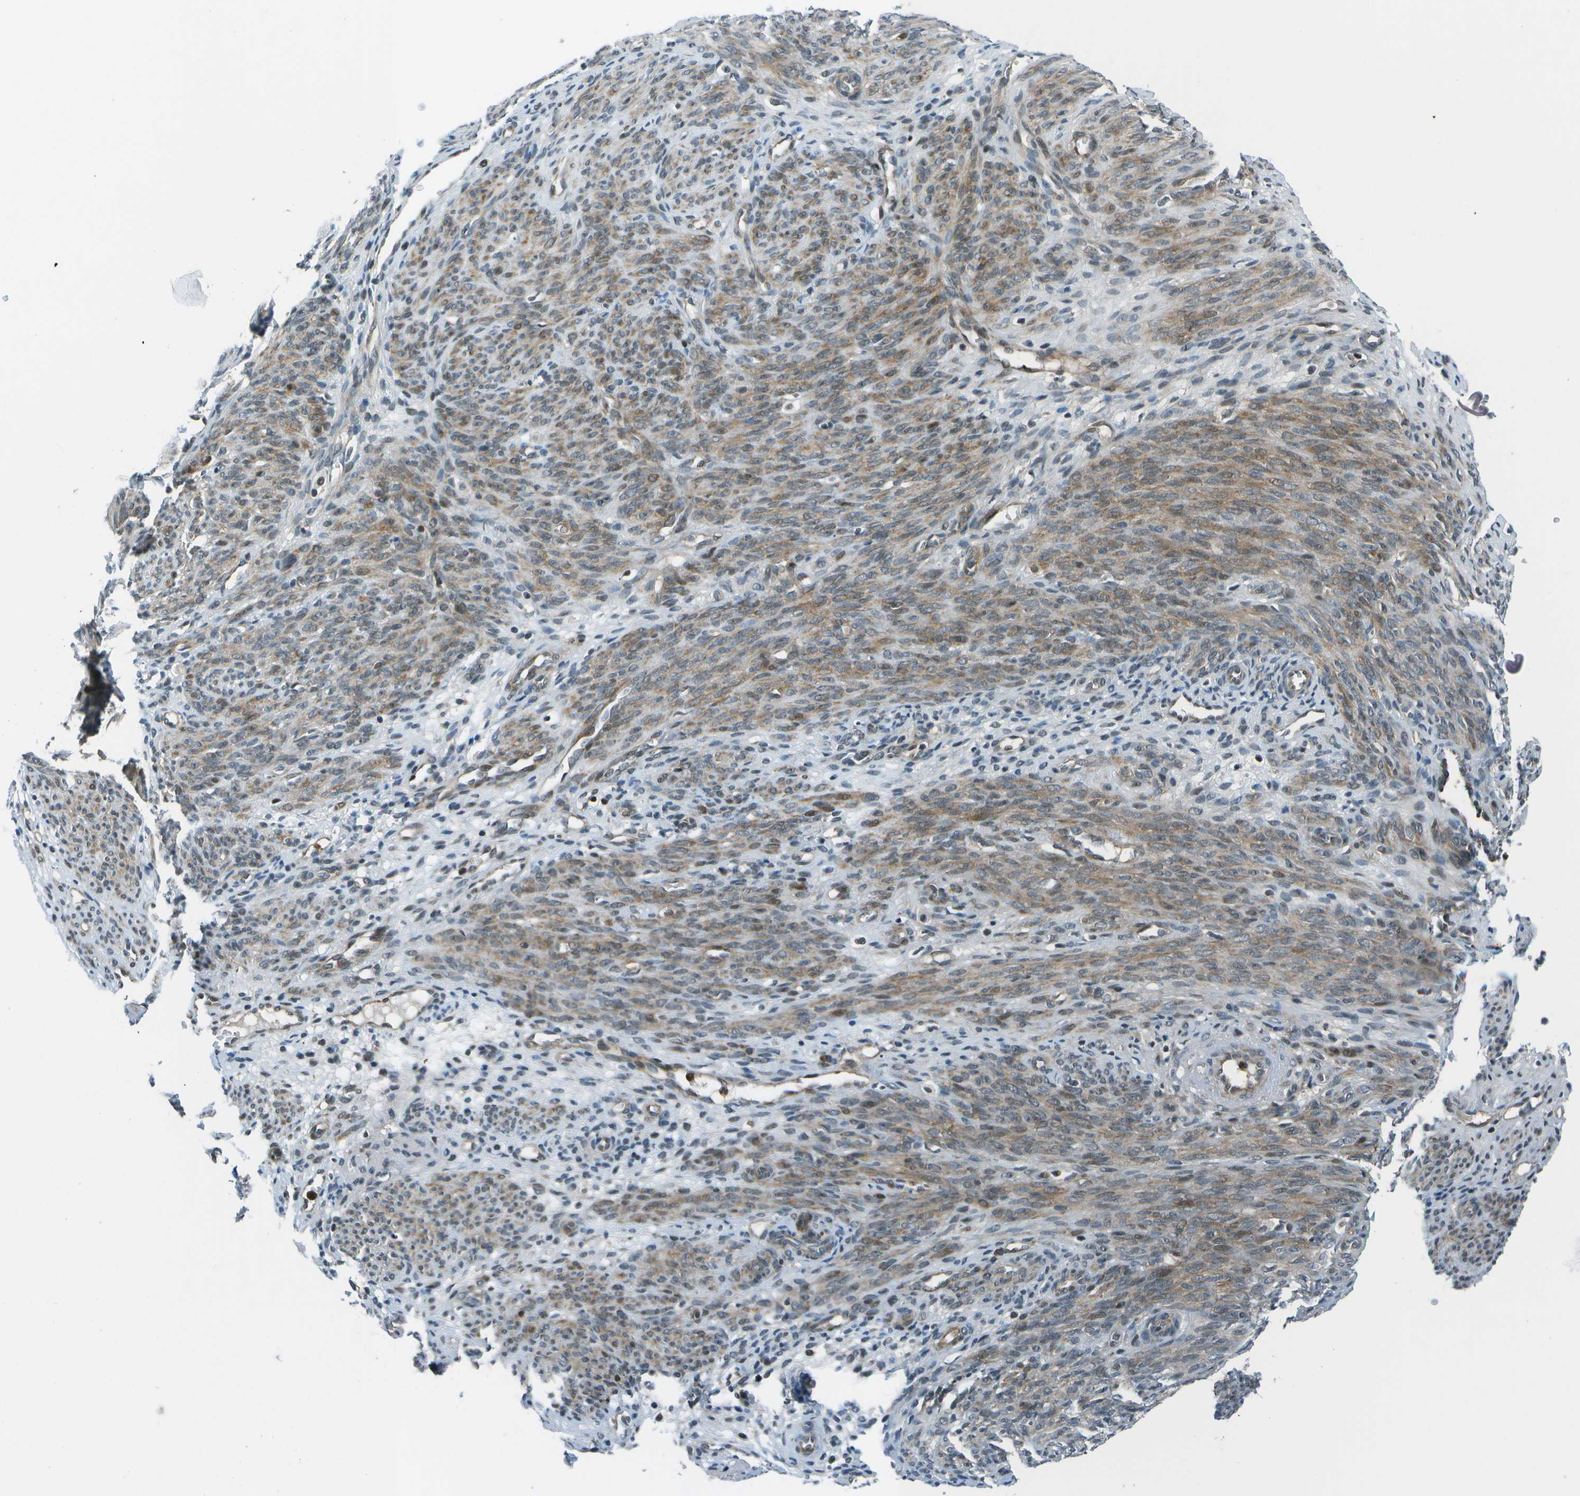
{"staining": {"intensity": "moderate", "quantity": "<25%", "location": "cytoplasmic/membranous"}, "tissue": "endometrium", "cell_type": "Cells in endometrial stroma", "image_type": "normal", "snomed": [{"axis": "morphology", "description": "Normal tissue, NOS"}, {"axis": "morphology", "description": "Adenocarcinoma, NOS"}, {"axis": "topography", "description": "Endometrium"}, {"axis": "topography", "description": "Ovary"}], "caption": "Moderate cytoplasmic/membranous expression is appreciated in approximately <25% of cells in endometrial stroma in unremarkable endometrium. (DAB (3,3'-diaminobenzidine) IHC, brown staining for protein, blue staining for nuclei).", "gene": "TMEM19", "patient": {"sex": "female", "age": 68}}